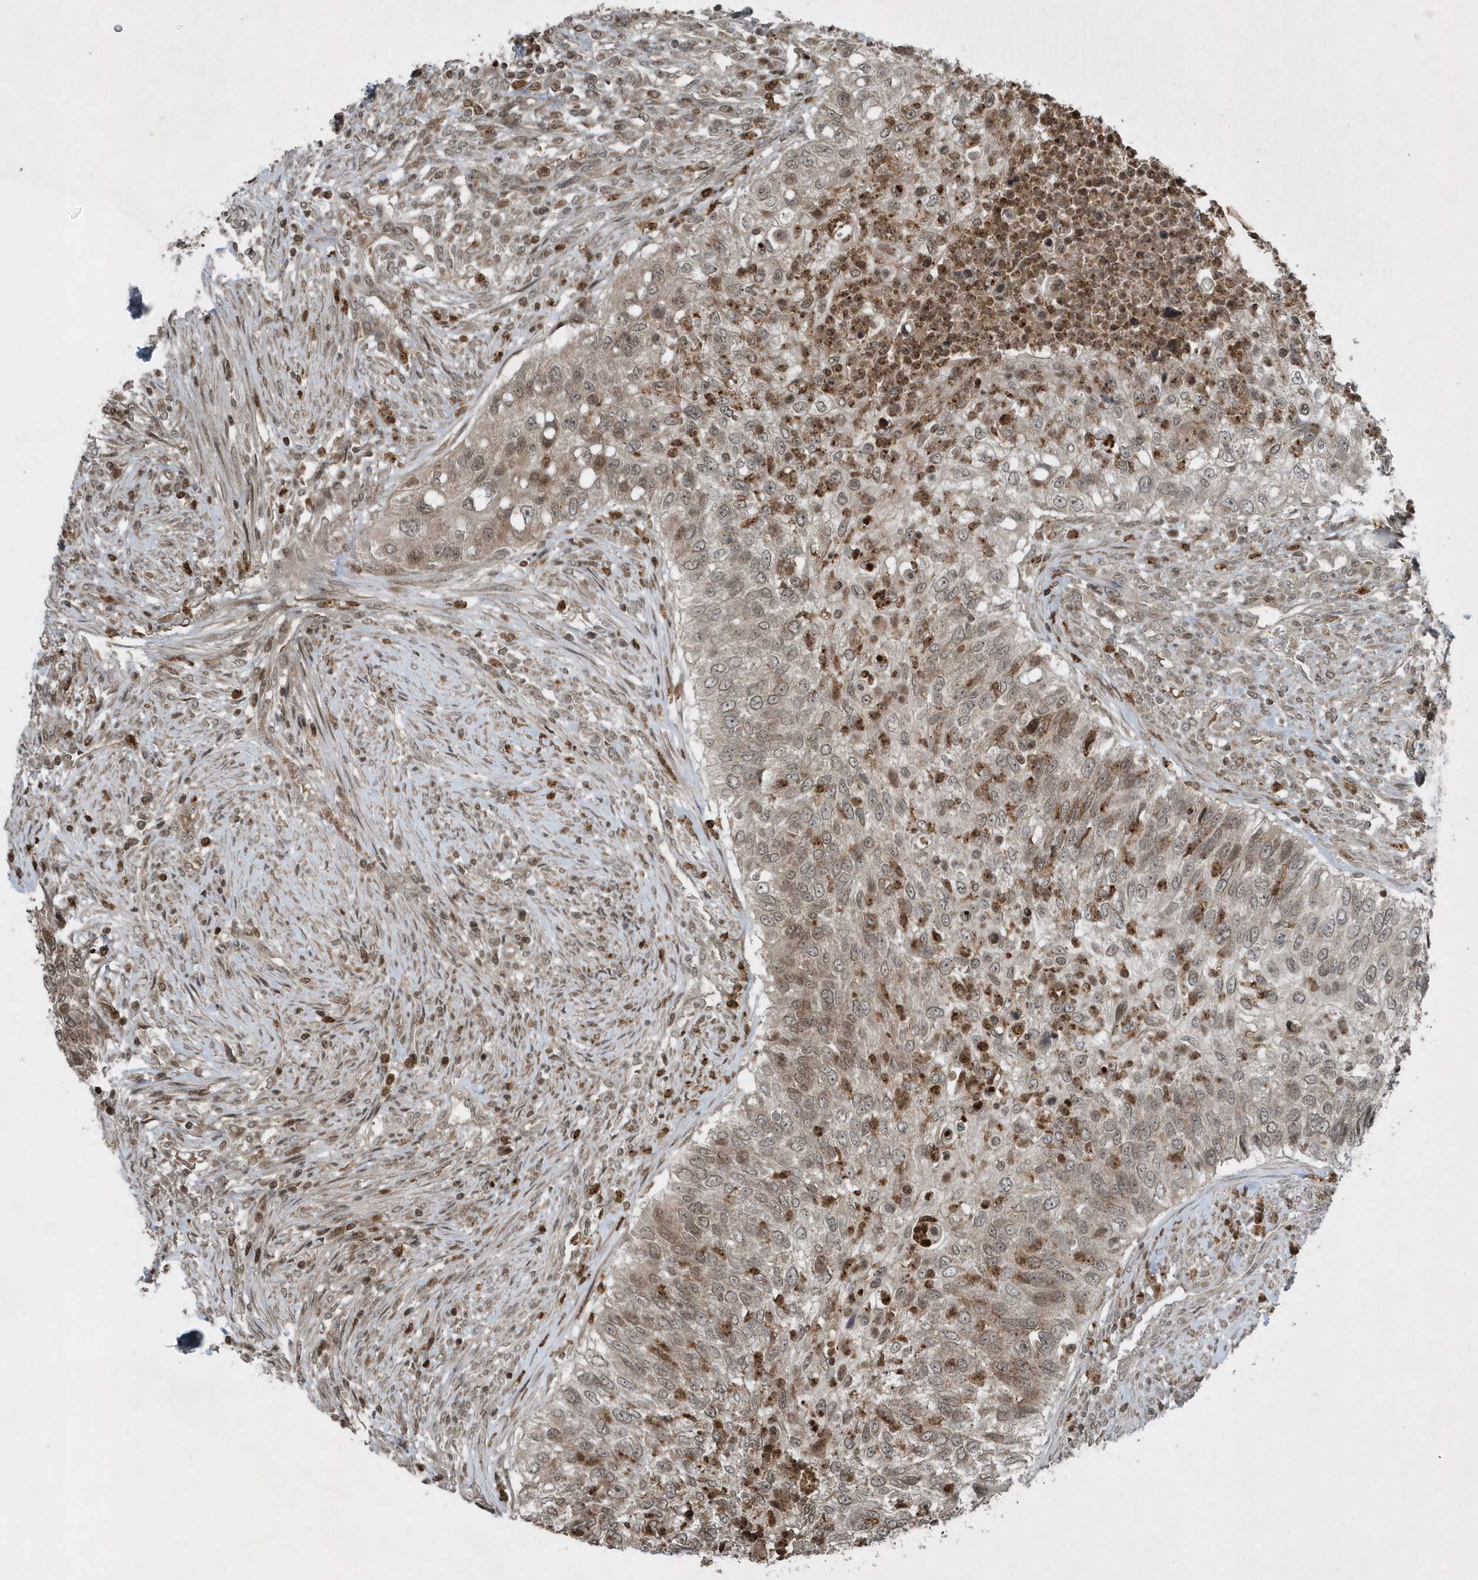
{"staining": {"intensity": "weak", "quantity": ">75%", "location": "cytoplasmic/membranous,nuclear"}, "tissue": "urothelial cancer", "cell_type": "Tumor cells", "image_type": "cancer", "snomed": [{"axis": "morphology", "description": "Urothelial carcinoma, High grade"}, {"axis": "topography", "description": "Urinary bladder"}], "caption": "Human urothelial carcinoma (high-grade) stained with a brown dye demonstrates weak cytoplasmic/membranous and nuclear positive expression in approximately >75% of tumor cells.", "gene": "EIF2B1", "patient": {"sex": "female", "age": 60}}